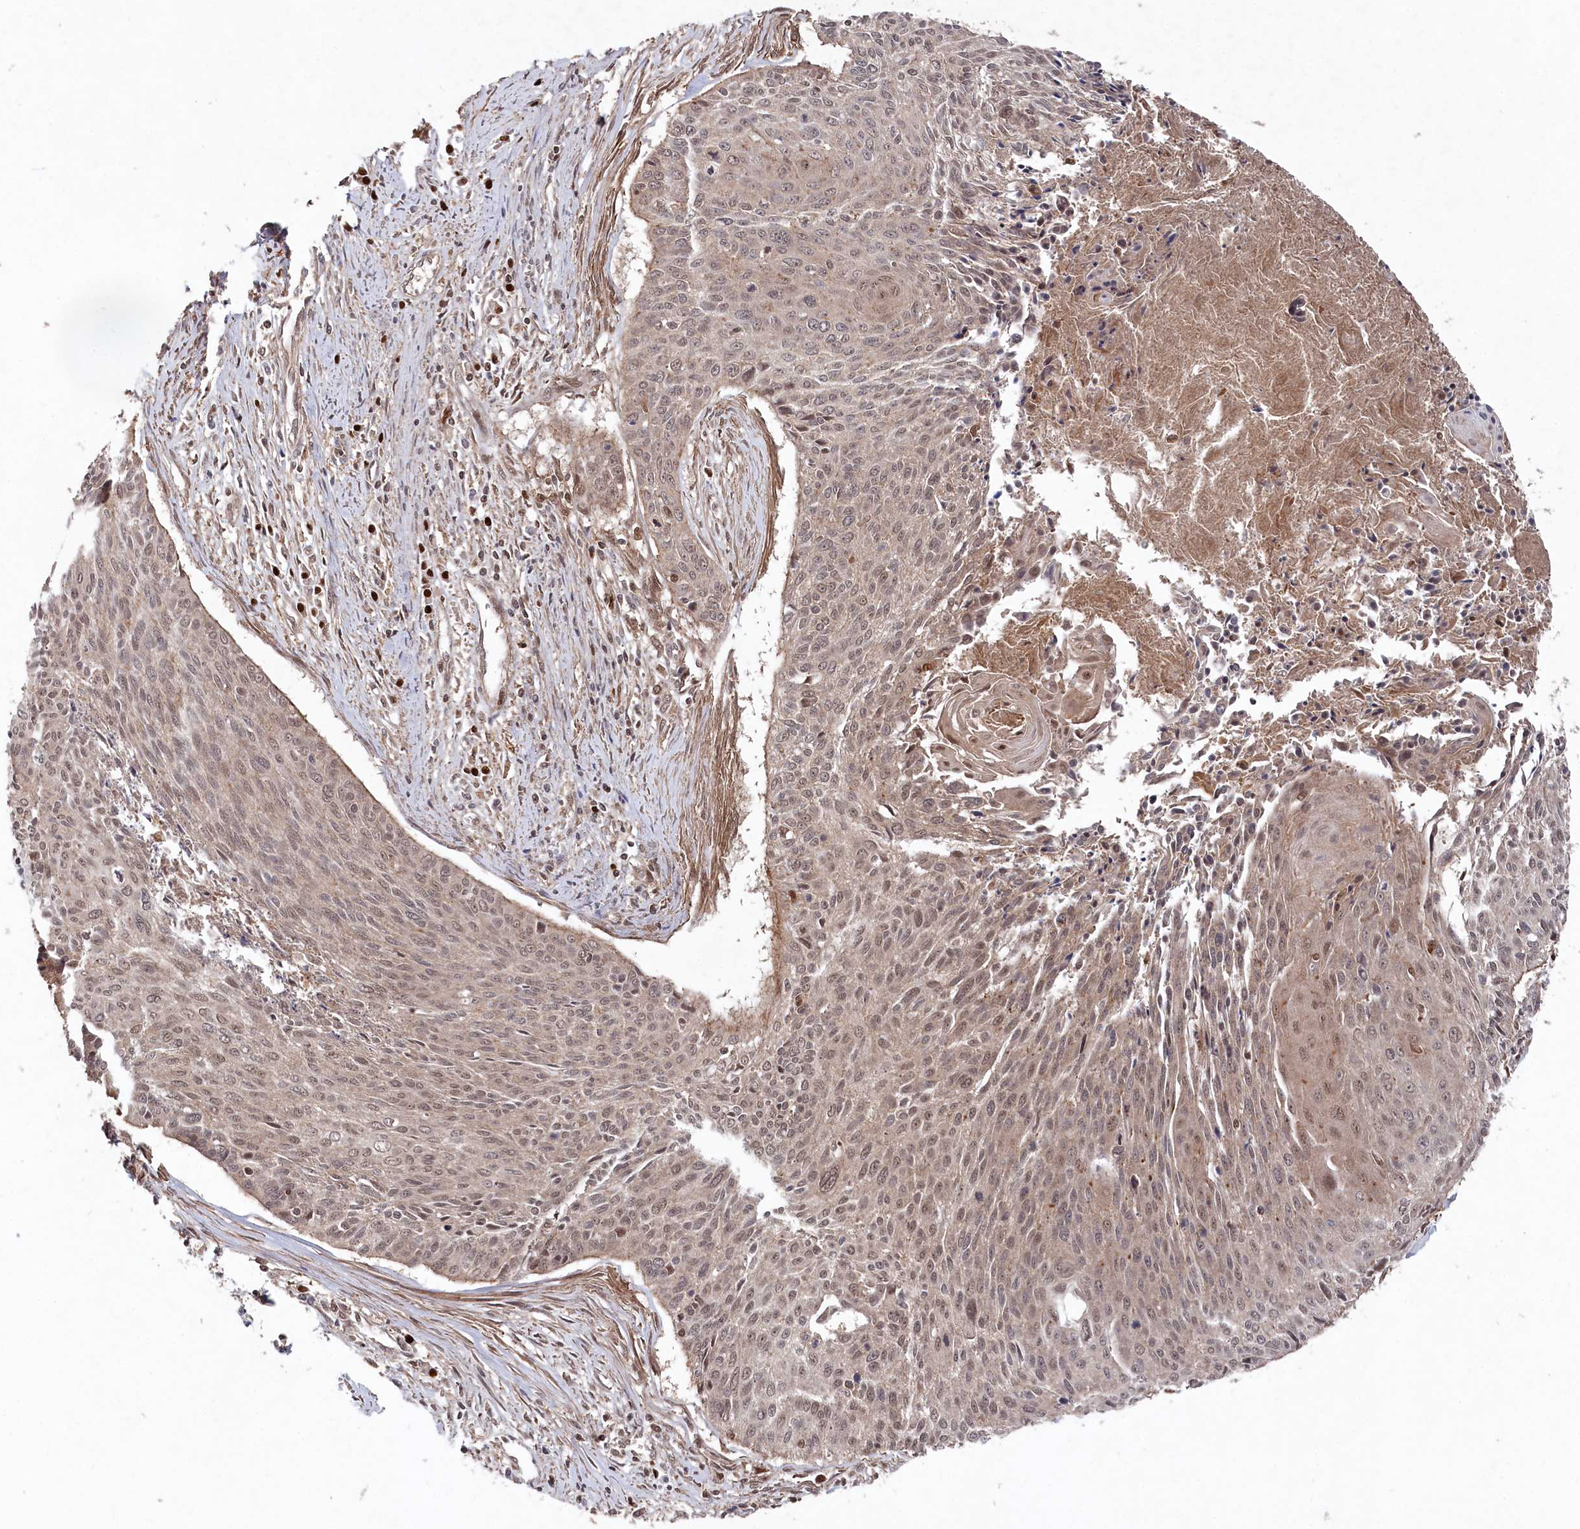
{"staining": {"intensity": "moderate", "quantity": ">75%", "location": "nuclear"}, "tissue": "cervical cancer", "cell_type": "Tumor cells", "image_type": "cancer", "snomed": [{"axis": "morphology", "description": "Squamous cell carcinoma, NOS"}, {"axis": "topography", "description": "Cervix"}], "caption": "A brown stain highlights moderate nuclear staining of a protein in human squamous cell carcinoma (cervical) tumor cells.", "gene": "BORCS7", "patient": {"sex": "female", "age": 55}}